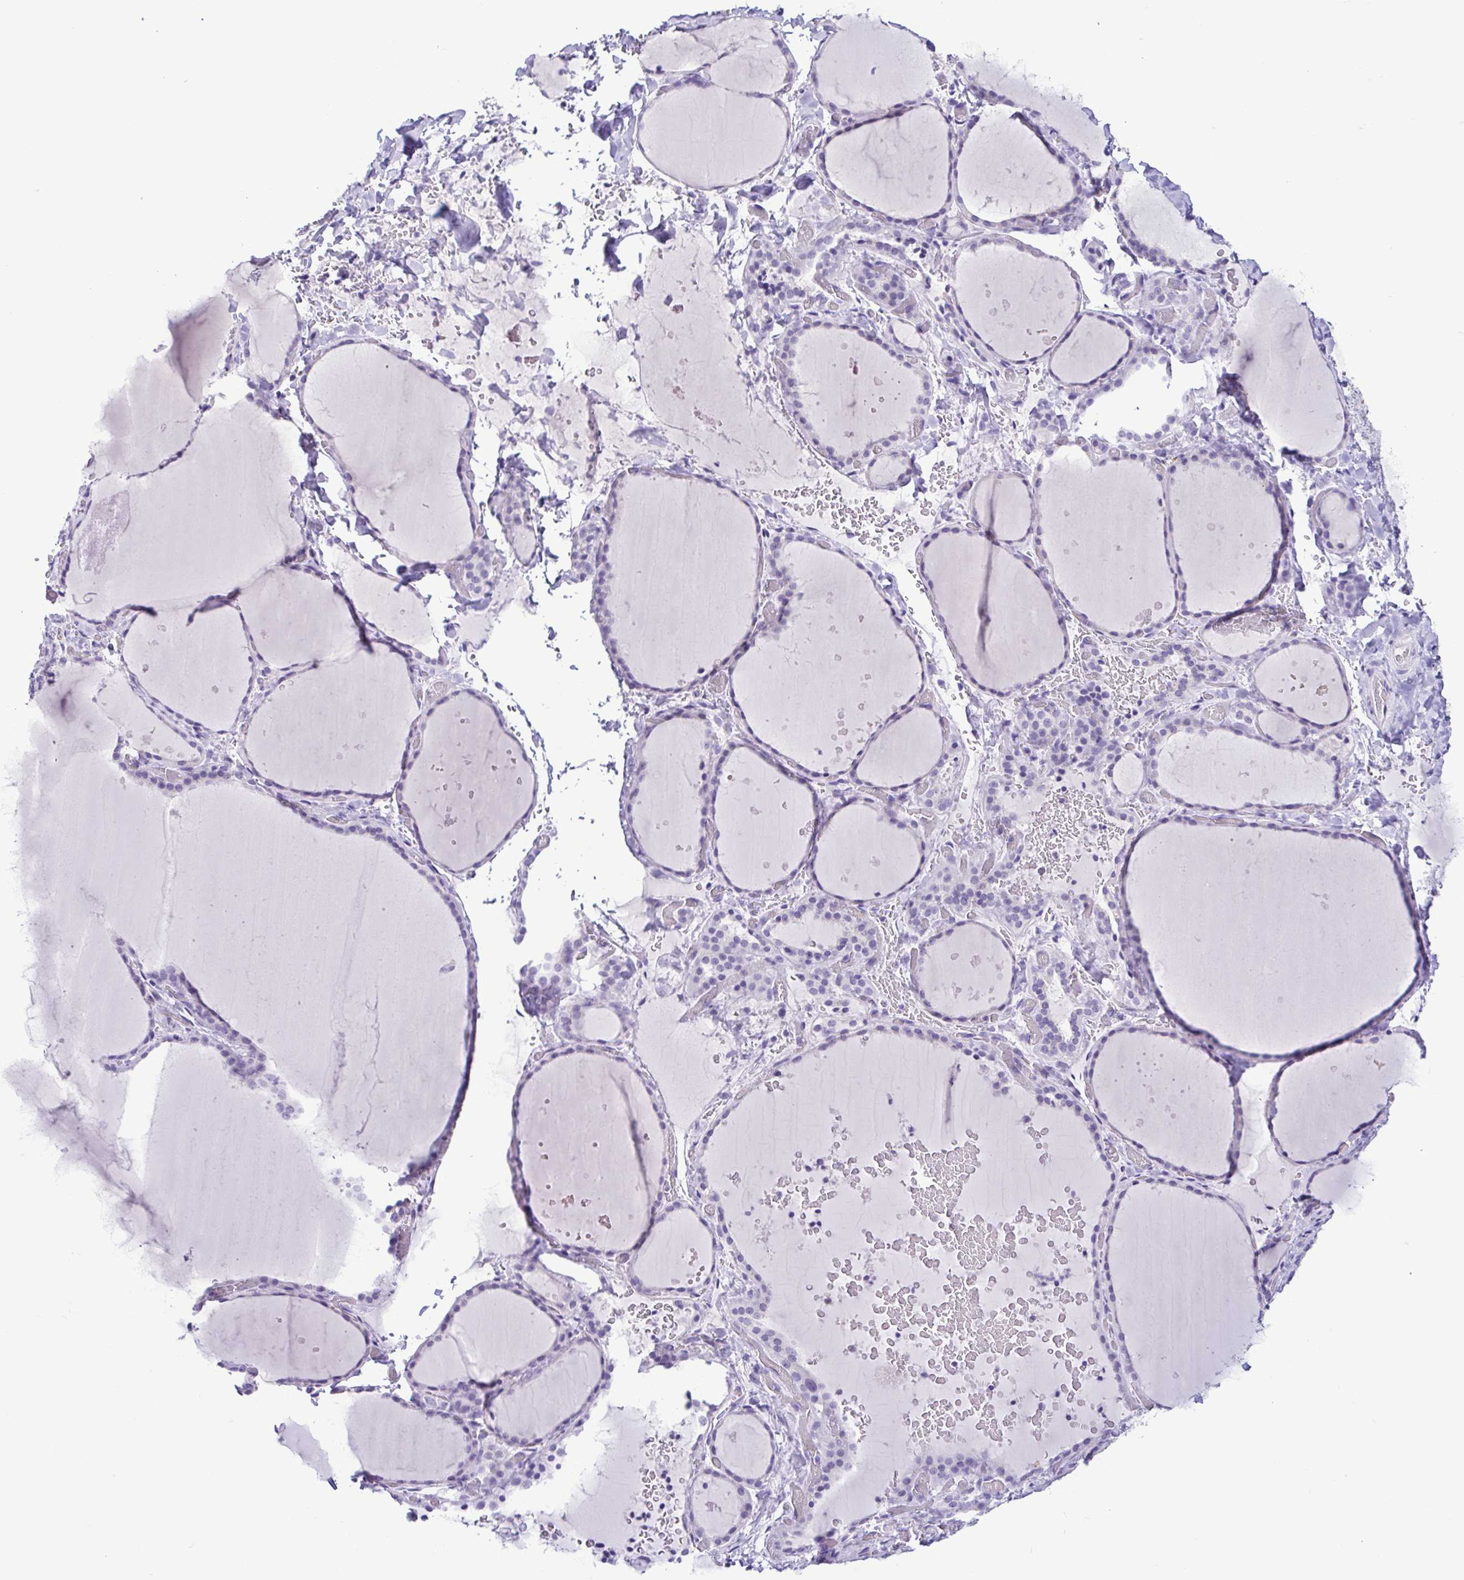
{"staining": {"intensity": "negative", "quantity": "none", "location": "none"}, "tissue": "thyroid gland", "cell_type": "Glandular cells", "image_type": "normal", "snomed": [{"axis": "morphology", "description": "Normal tissue, NOS"}, {"axis": "topography", "description": "Thyroid gland"}], "caption": "The immunohistochemistry histopathology image has no significant positivity in glandular cells of thyroid gland. The staining is performed using DAB brown chromogen with nuclei counter-stained in using hematoxylin.", "gene": "CBY2", "patient": {"sex": "female", "age": 36}}